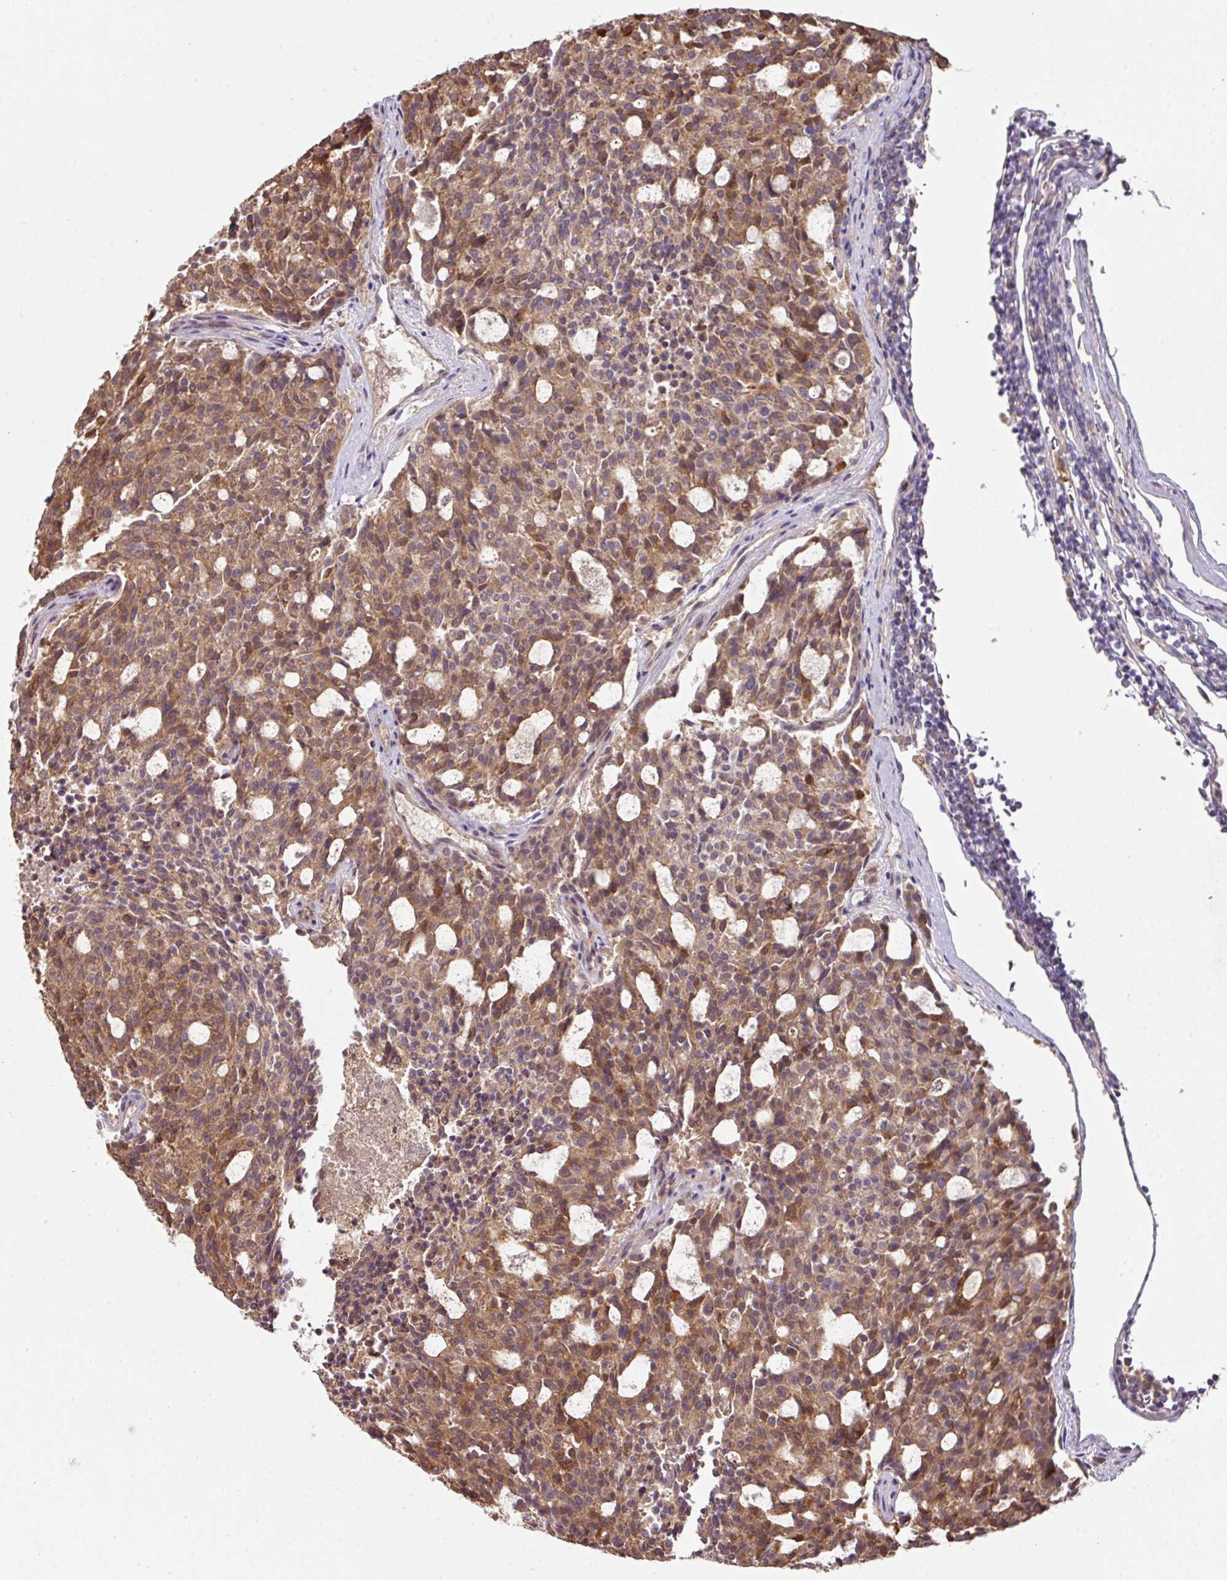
{"staining": {"intensity": "moderate", "quantity": ">75%", "location": "cytoplasmic/membranous"}, "tissue": "carcinoid", "cell_type": "Tumor cells", "image_type": "cancer", "snomed": [{"axis": "morphology", "description": "Carcinoid, malignant, NOS"}, {"axis": "topography", "description": "Pancreas"}], "caption": "Protein staining of carcinoid tissue reveals moderate cytoplasmic/membranous expression in approximately >75% of tumor cells.", "gene": "STK35", "patient": {"sex": "female", "age": 54}}